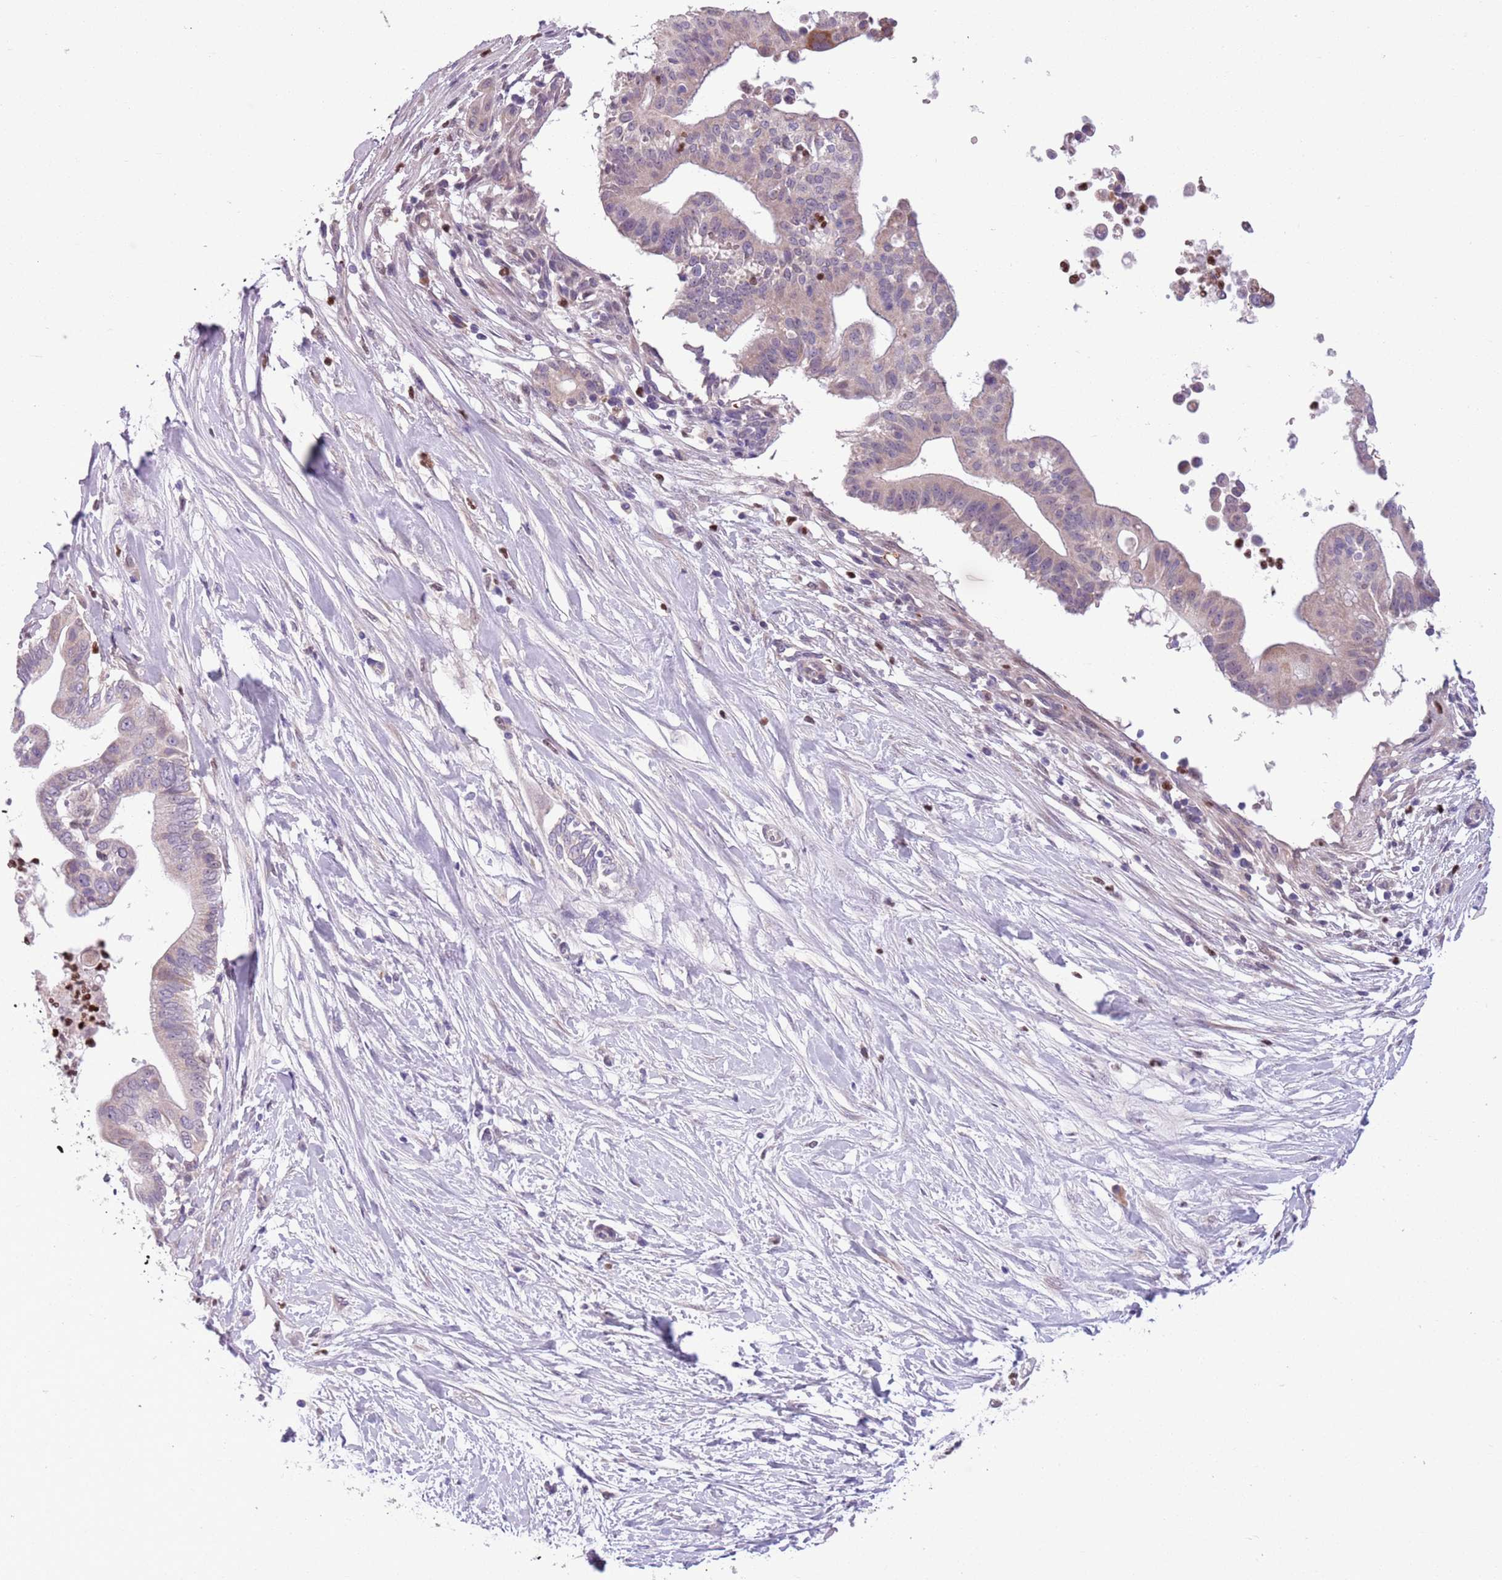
{"staining": {"intensity": "negative", "quantity": "none", "location": "none"}, "tissue": "pancreatic cancer", "cell_type": "Tumor cells", "image_type": "cancer", "snomed": [{"axis": "morphology", "description": "Adenocarcinoma, NOS"}, {"axis": "topography", "description": "Pancreas"}], "caption": "This is an immunohistochemistry (IHC) histopathology image of human pancreatic cancer. There is no expression in tumor cells.", "gene": "ADCY7", "patient": {"sex": "male", "age": 68}}